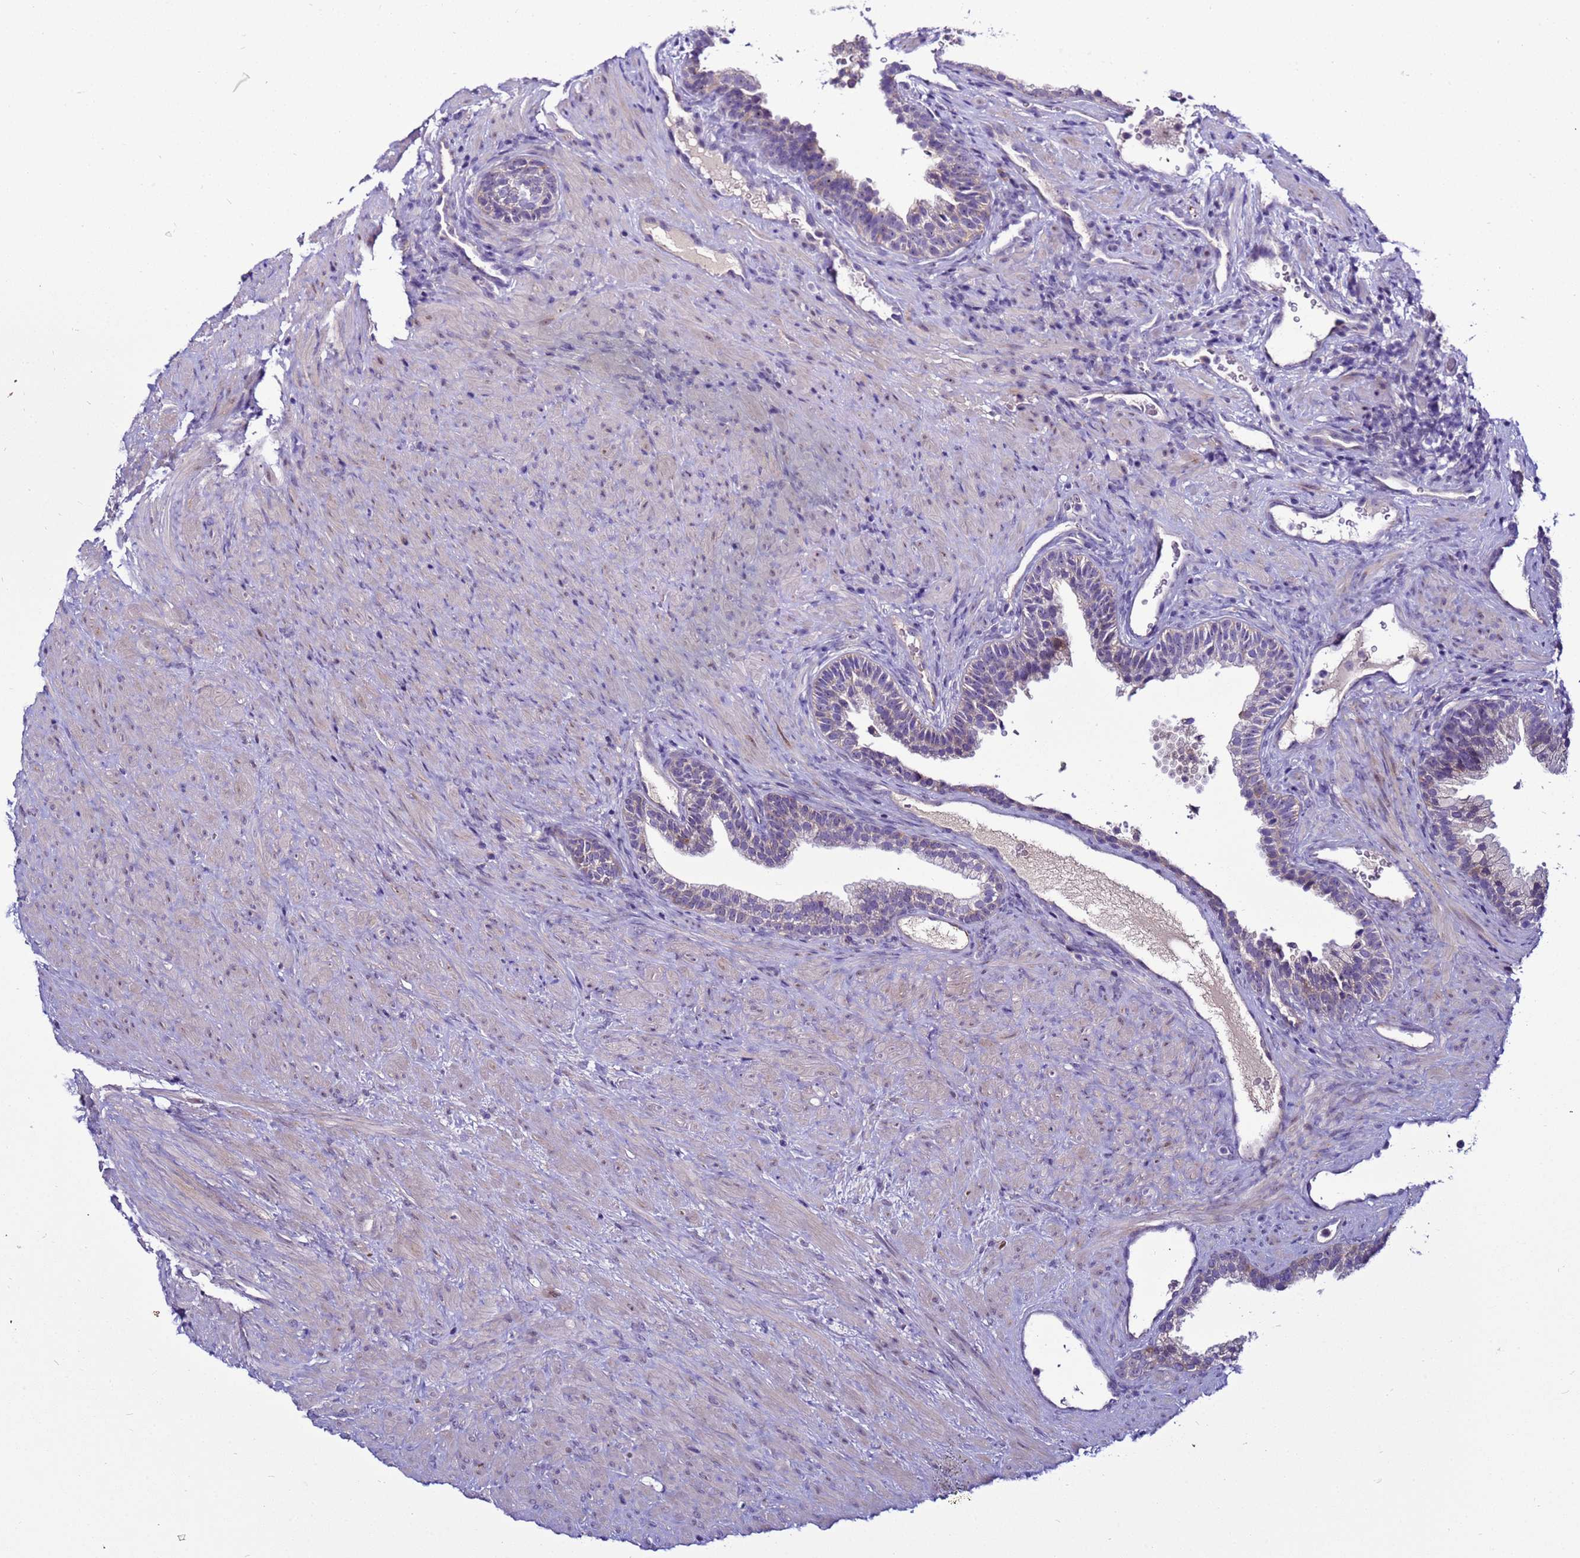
{"staining": {"intensity": "moderate", "quantity": "<25%", "location": "cytoplasmic/membranous"}, "tissue": "prostate", "cell_type": "Glandular cells", "image_type": "normal", "snomed": [{"axis": "morphology", "description": "Normal tissue, NOS"}, {"axis": "topography", "description": "Prostate"}], "caption": "Glandular cells show moderate cytoplasmic/membranous expression in about <25% of cells in benign prostate.", "gene": "NOL8", "patient": {"sex": "male", "age": 76}}